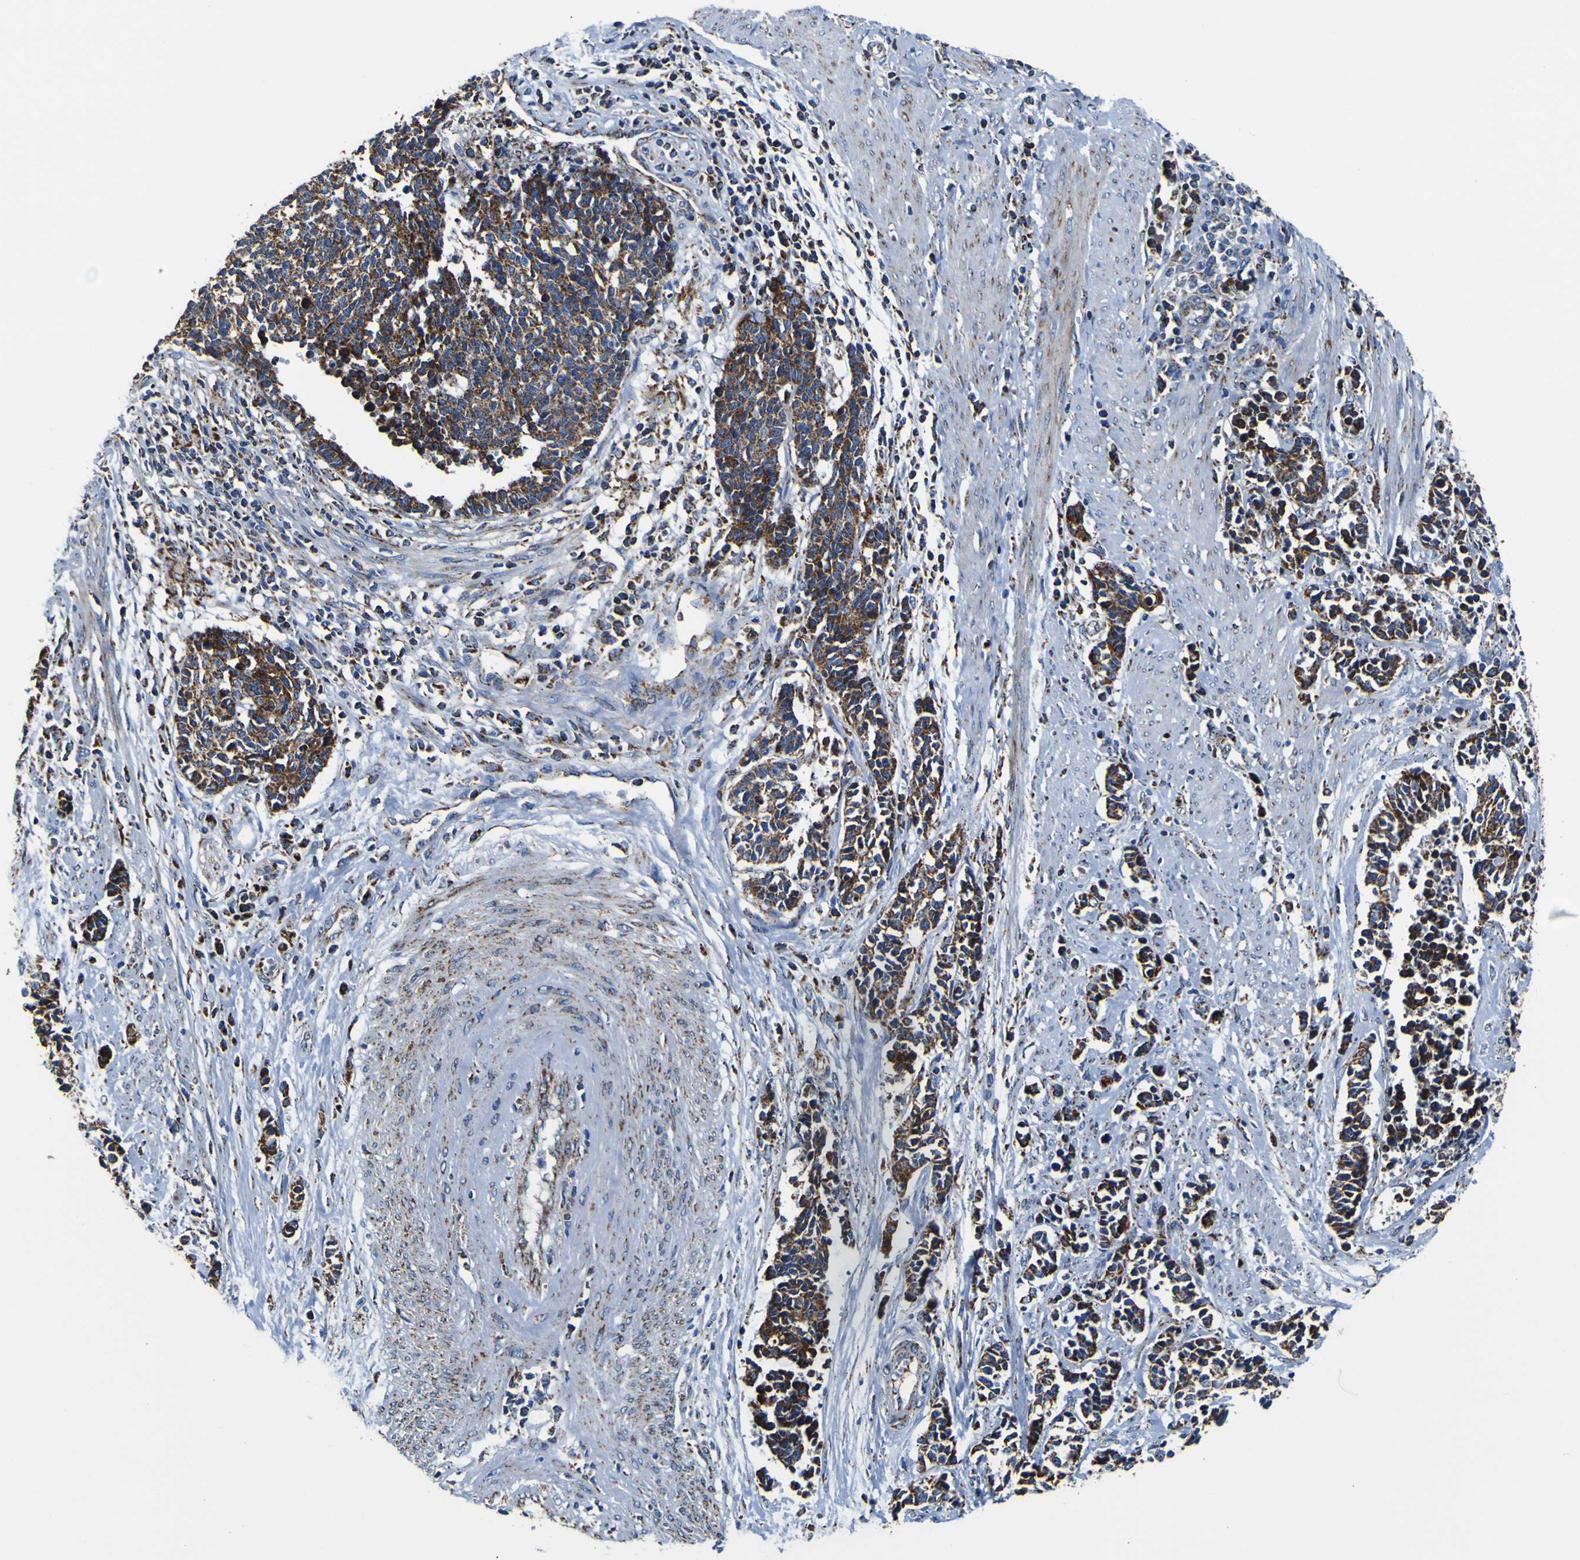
{"staining": {"intensity": "strong", "quantity": ">75%", "location": "cytoplasmic/membranous"}, "tissue": "cervical cancer", "cell_type": "Tumor cells", "image_type": "cancer", "snomed": [{"axis": "morphology", "description": "Normal tissue, NOS"}, {"axis": "morphology", "description": "Squamous cell carcinoma, NOS"}, {"axis": "topography", "description": "Cervix"}], "caption": "Immunohistochemistry (IHC) micrograph of neoplastic tissue: human cervical cancer stained using immunohistochemistry (IHC) exhibits high levels of strong protein expression localized specifically in the cytoplasmic/membranous of tumor cells, appearing as a cytoplasmic/membranous brown color.", "gene": "PTRH2", "patient": {"sex": "female", "age": 35}}